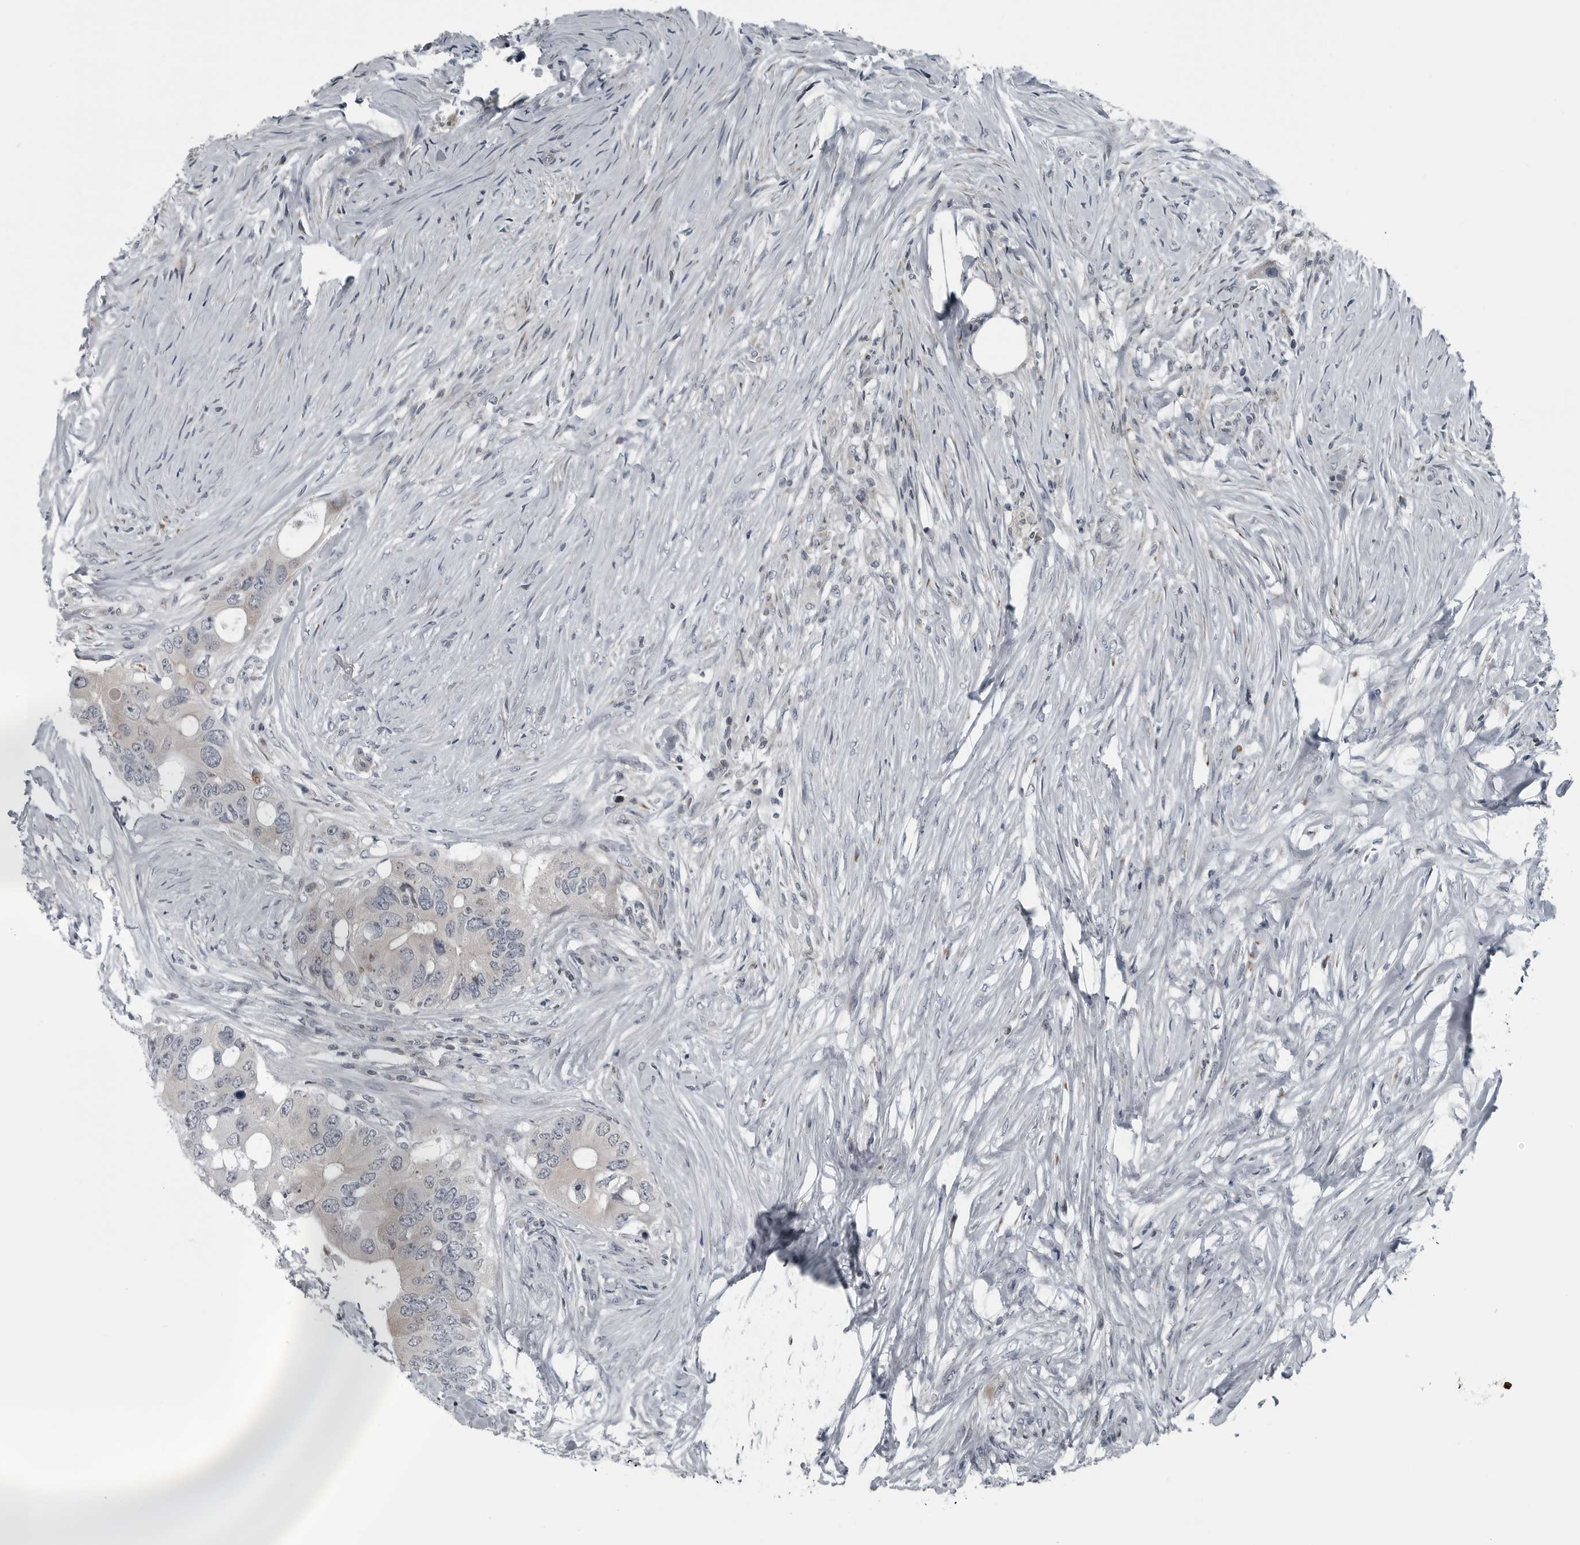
{"staining": {"intensity": "weak", "quantity": "<25%", "location": "cytoplasmic/membranous"}, "tissue": "colorectal cancer", "cell_type": "Tumor cells", "image_type": "cancer", "snomed": [{"axis": "morphology", "description": "Adenocarcinoma, NOS"}, {"axis": "topography", "description": "Colon"}], "caption": "An immunohistochemistry (IHC) micrograph of colorectal cancer is shown. There is no staining in tumor cells of colorectal cancer.", "gene": "GAK", "patient": {"sex": "male", "age": 71}}